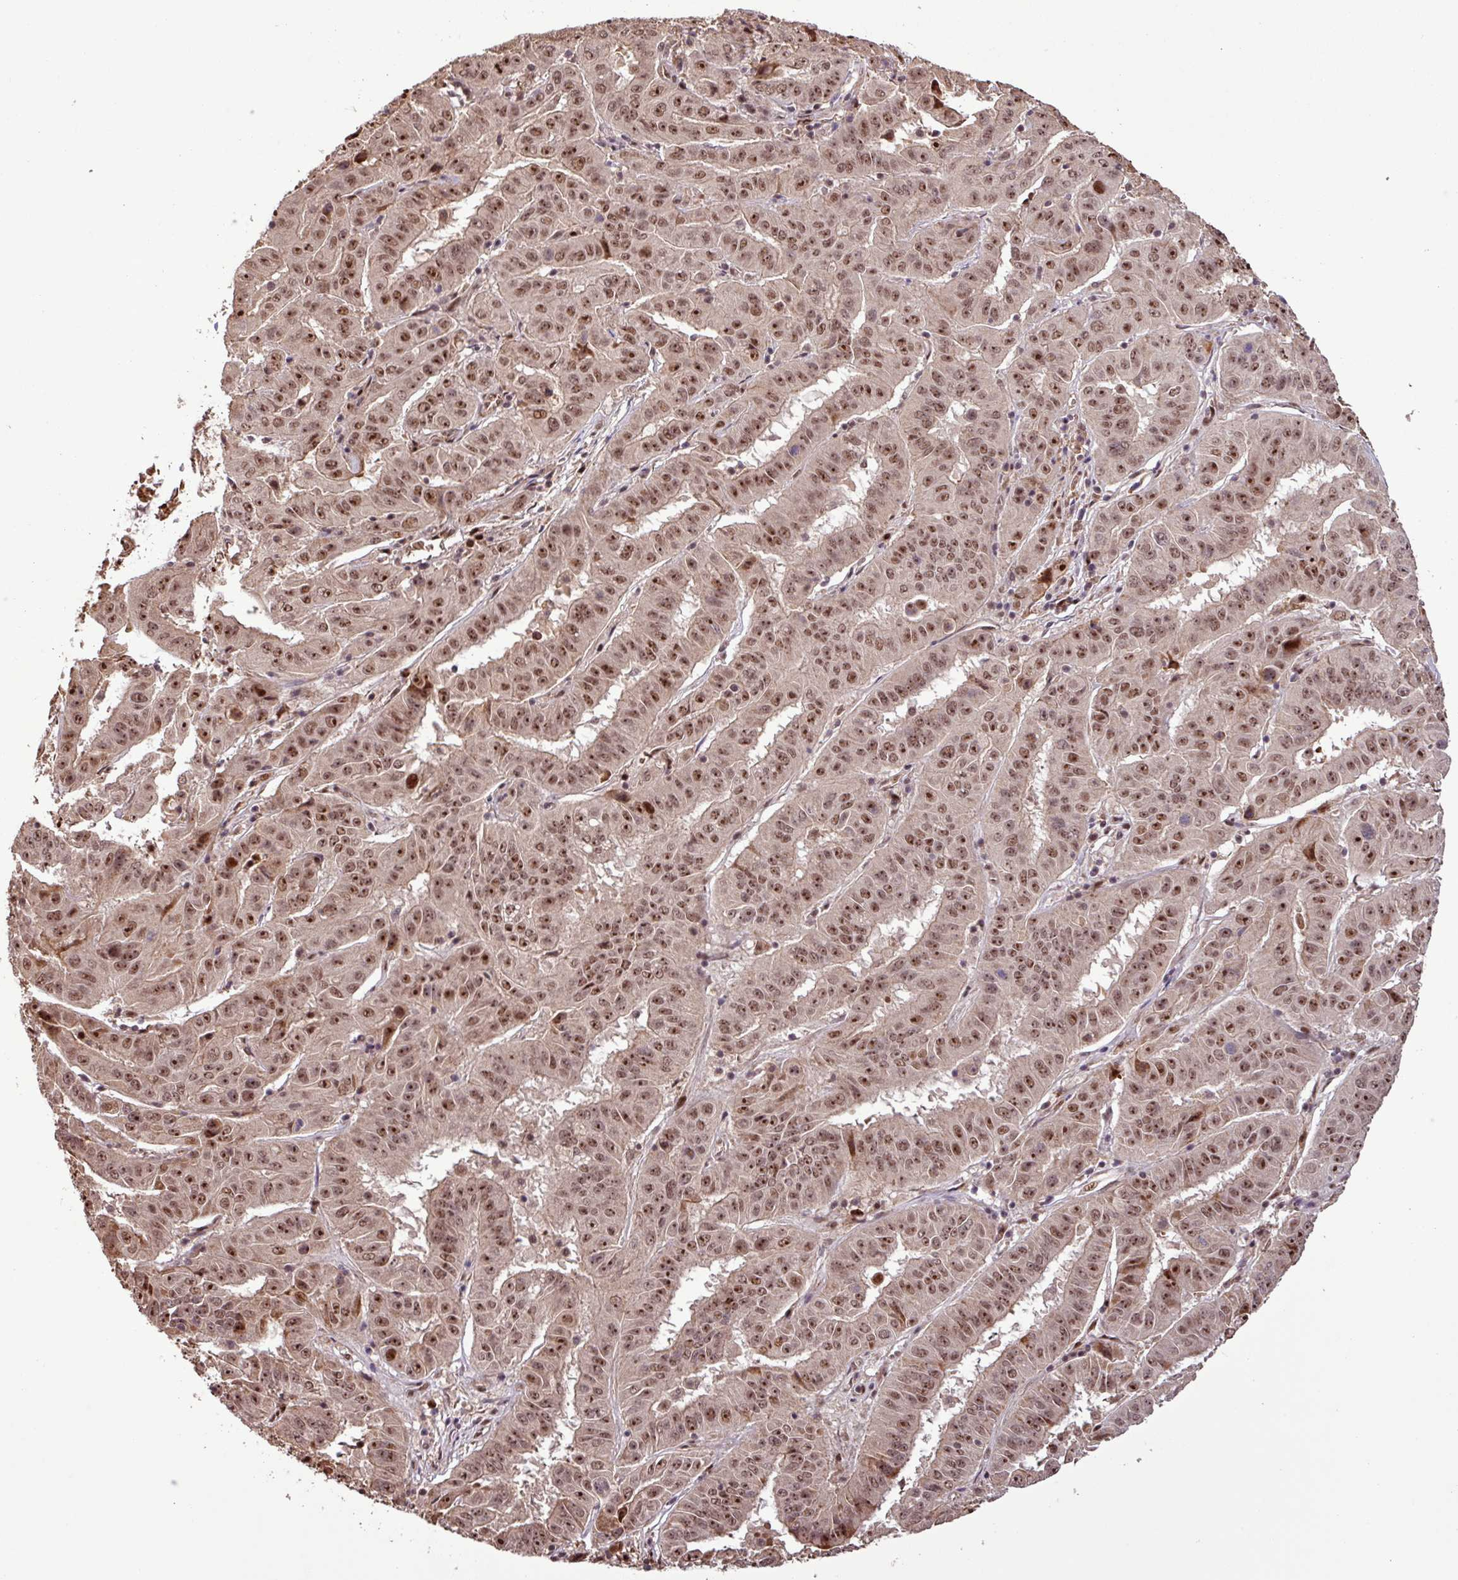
{"staining": {"intensity": "moderate", "quantity": ">75%", "location": "nuclear"}, "tissue": "pancreatic cancer", "cell_type": "Tumor cells", "image_type": "cancer", "snomed": [{"axis": "morphology", "description": "Adenocarcinoma, NOS"}, {"axis": "topography", "description": "Pancreas"}], "caption": "The immunohistochemical stain highlights moderate nuclear expression in tumor cells of pancreatic cancer (adenocarcinoma) tissue. (DAB IHC with brightfield microscopy, high magnification).", "gene": "SLC22A24", "patient": {"sex": "male", "age": 63}}